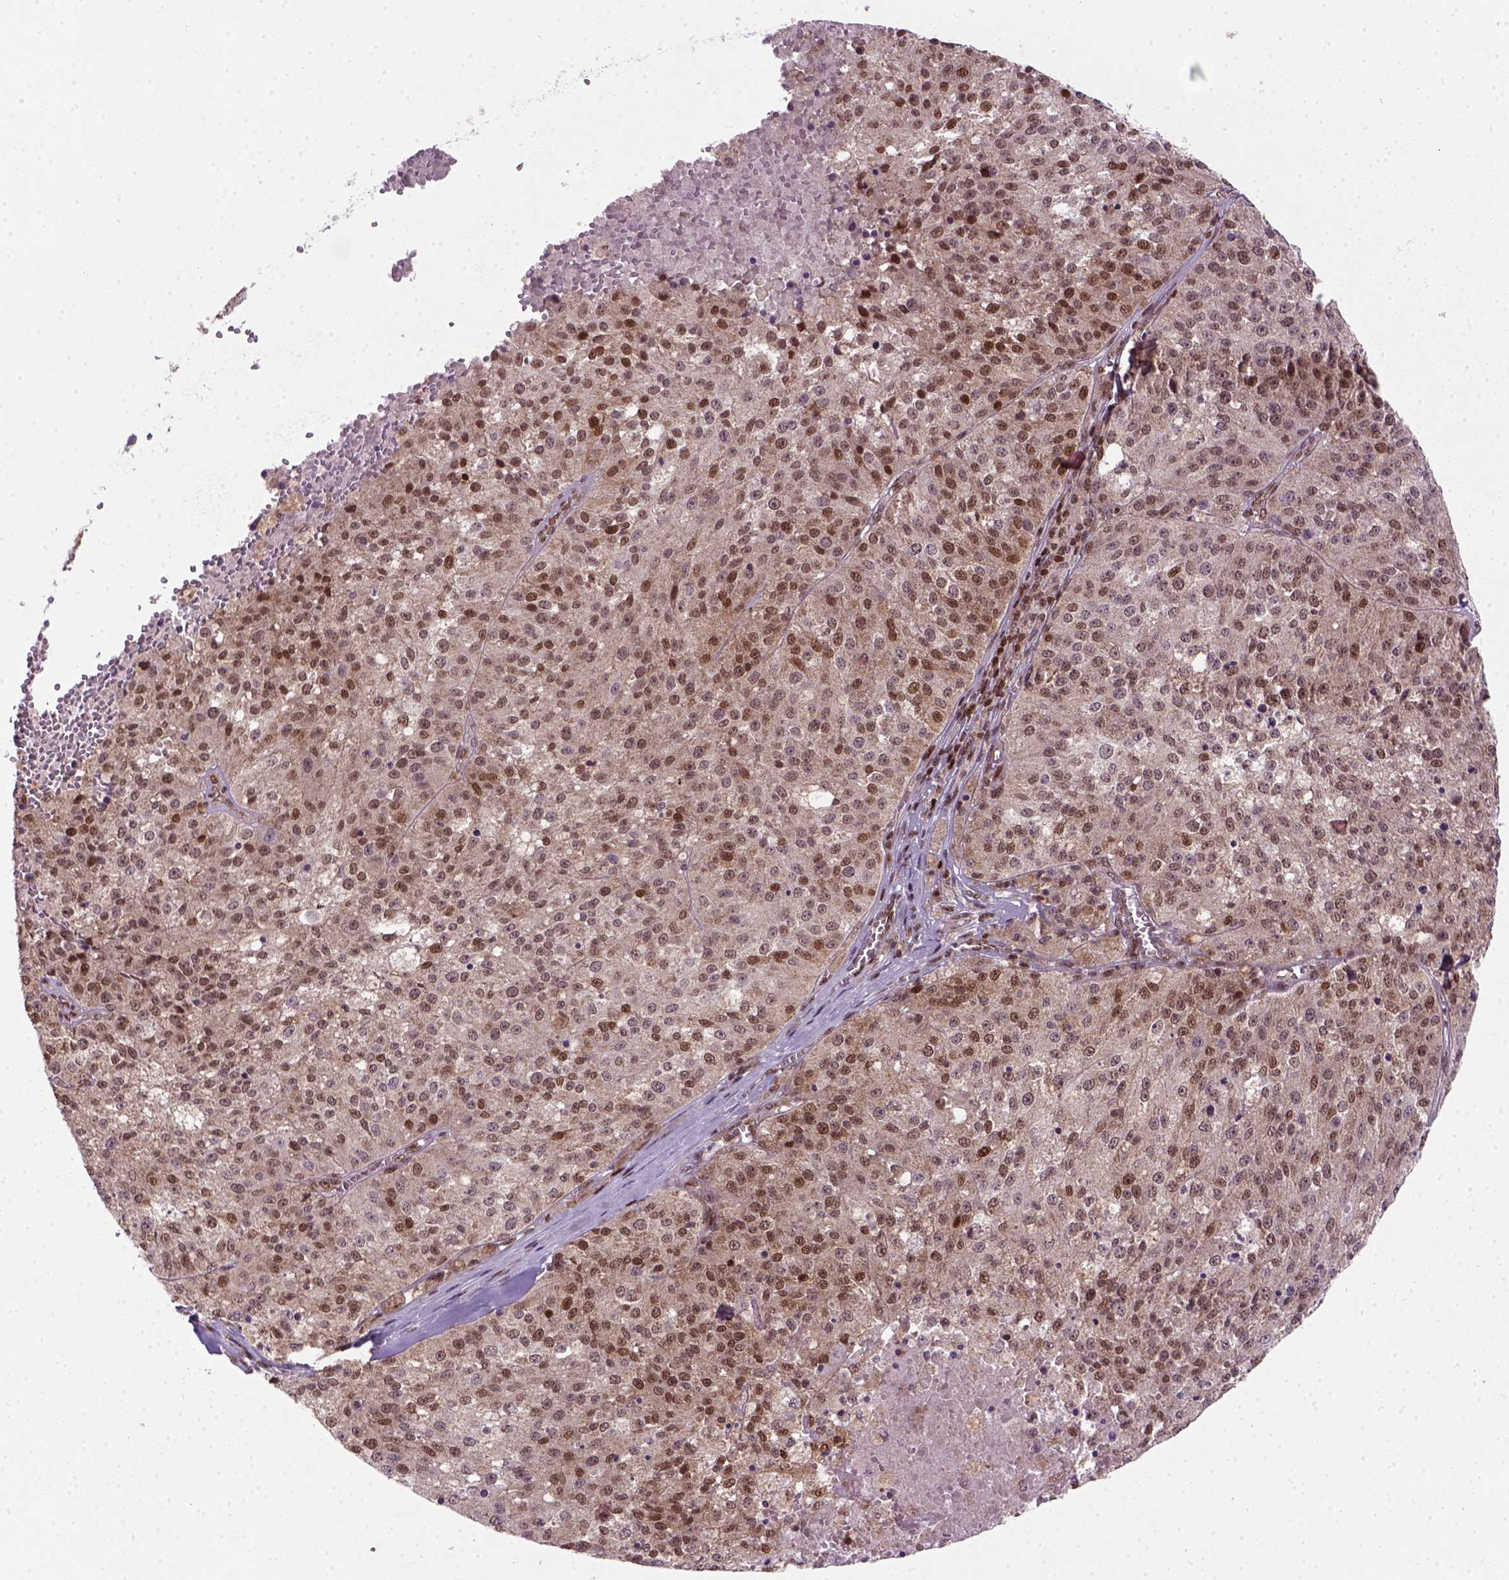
{"staining": {"intensity": "moderate", "quantity": ">75%", "location": "nuclear"}, "tissue": "melanoma", "cell_type": "Tumor cells", "image_type": "cancer", "snomed": [{"axis": "morphology", "description": "Malignant melanoma, Metastatic site"}, {"axis": "topography", "description": "Lymph node"}], "caption": "Immunohistochemistry (IHC) (DAB) staining of malignant melanoma (metastatic site) displays moderate nuclear protein expression in about >75% of tumor cells.", "gene": "MGMT", "patient": {"sex": "female", "age": 64}}